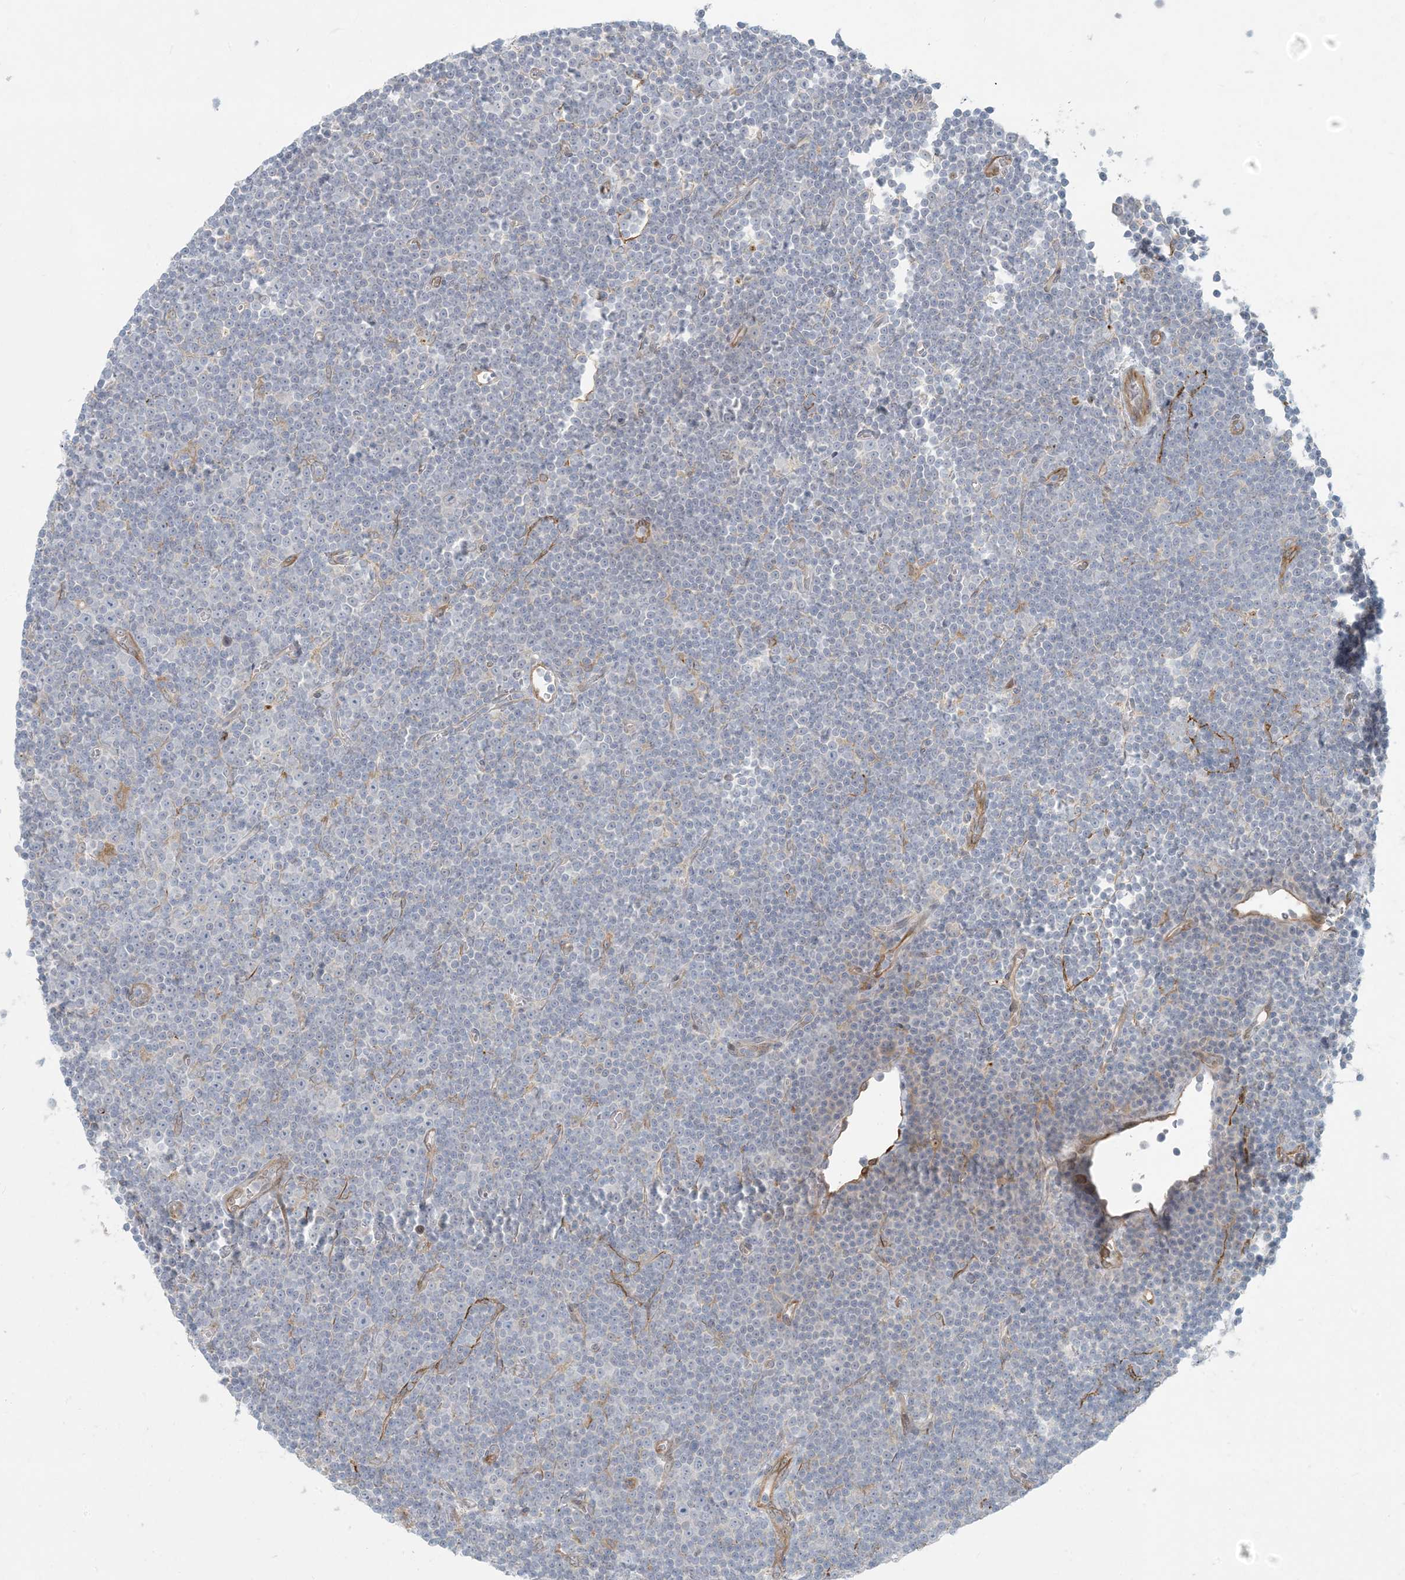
{"staining": {"intensity": "negative", "quantity": "none", "location": "none"}, "tissue": "lymphoma", "cell_type": "Tumor cells", "image_type": "cancer", "snomed": [{"axis": "morphology", "description": "Malignant lymphoma, non-Hodgkin's type, Low grade"}, {"axis": "topography", "description": "Lymph node"}], "caption": "This is an immunohistochemistry (IHC) micrograph of lymphoma. There is no expression in tumor cells.", "gene": "BCORL1", "patient": {"sex": "female", "age": 67}}